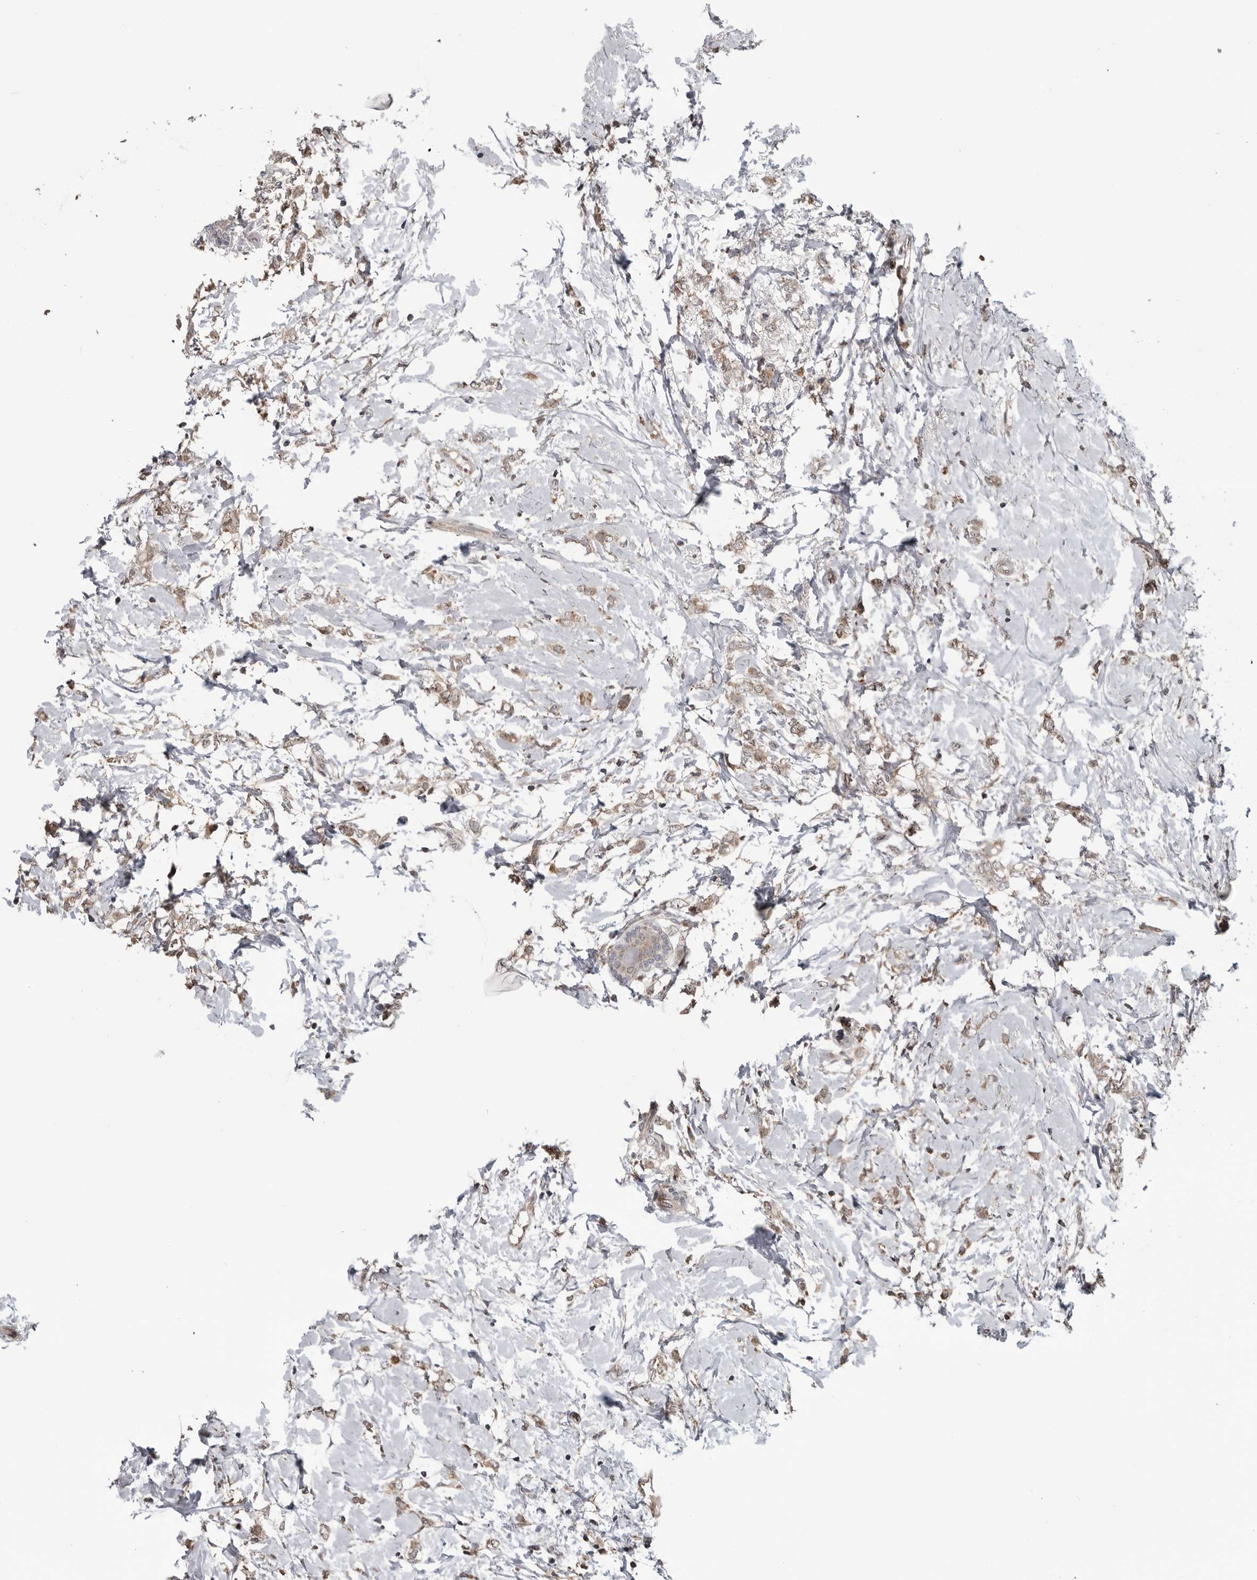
{"staining": {"intensity": "weak", "quantity": ">75%", "location": "cytoplasmic/membranous"}, "tissue": "breast cancer", "cell_type": "Tumor cells", "image_type": "cancer", "snomed": [{"axis": "morphology", "description": "Normal tissue, NOS"}, {"axis": "morphology", "description": "Lobular carcinoma"}, {"axis": "topography", "description": "Breast"}], "caption": "IHC (DAB) staining of breast cancer (lobular carcinoma) demonstrates weak cytoplasmic/membranous protein positivity in about >75% of tumor cells.", "gene": "FAAP100", "patient": {"sex": "female", "age": 47}}